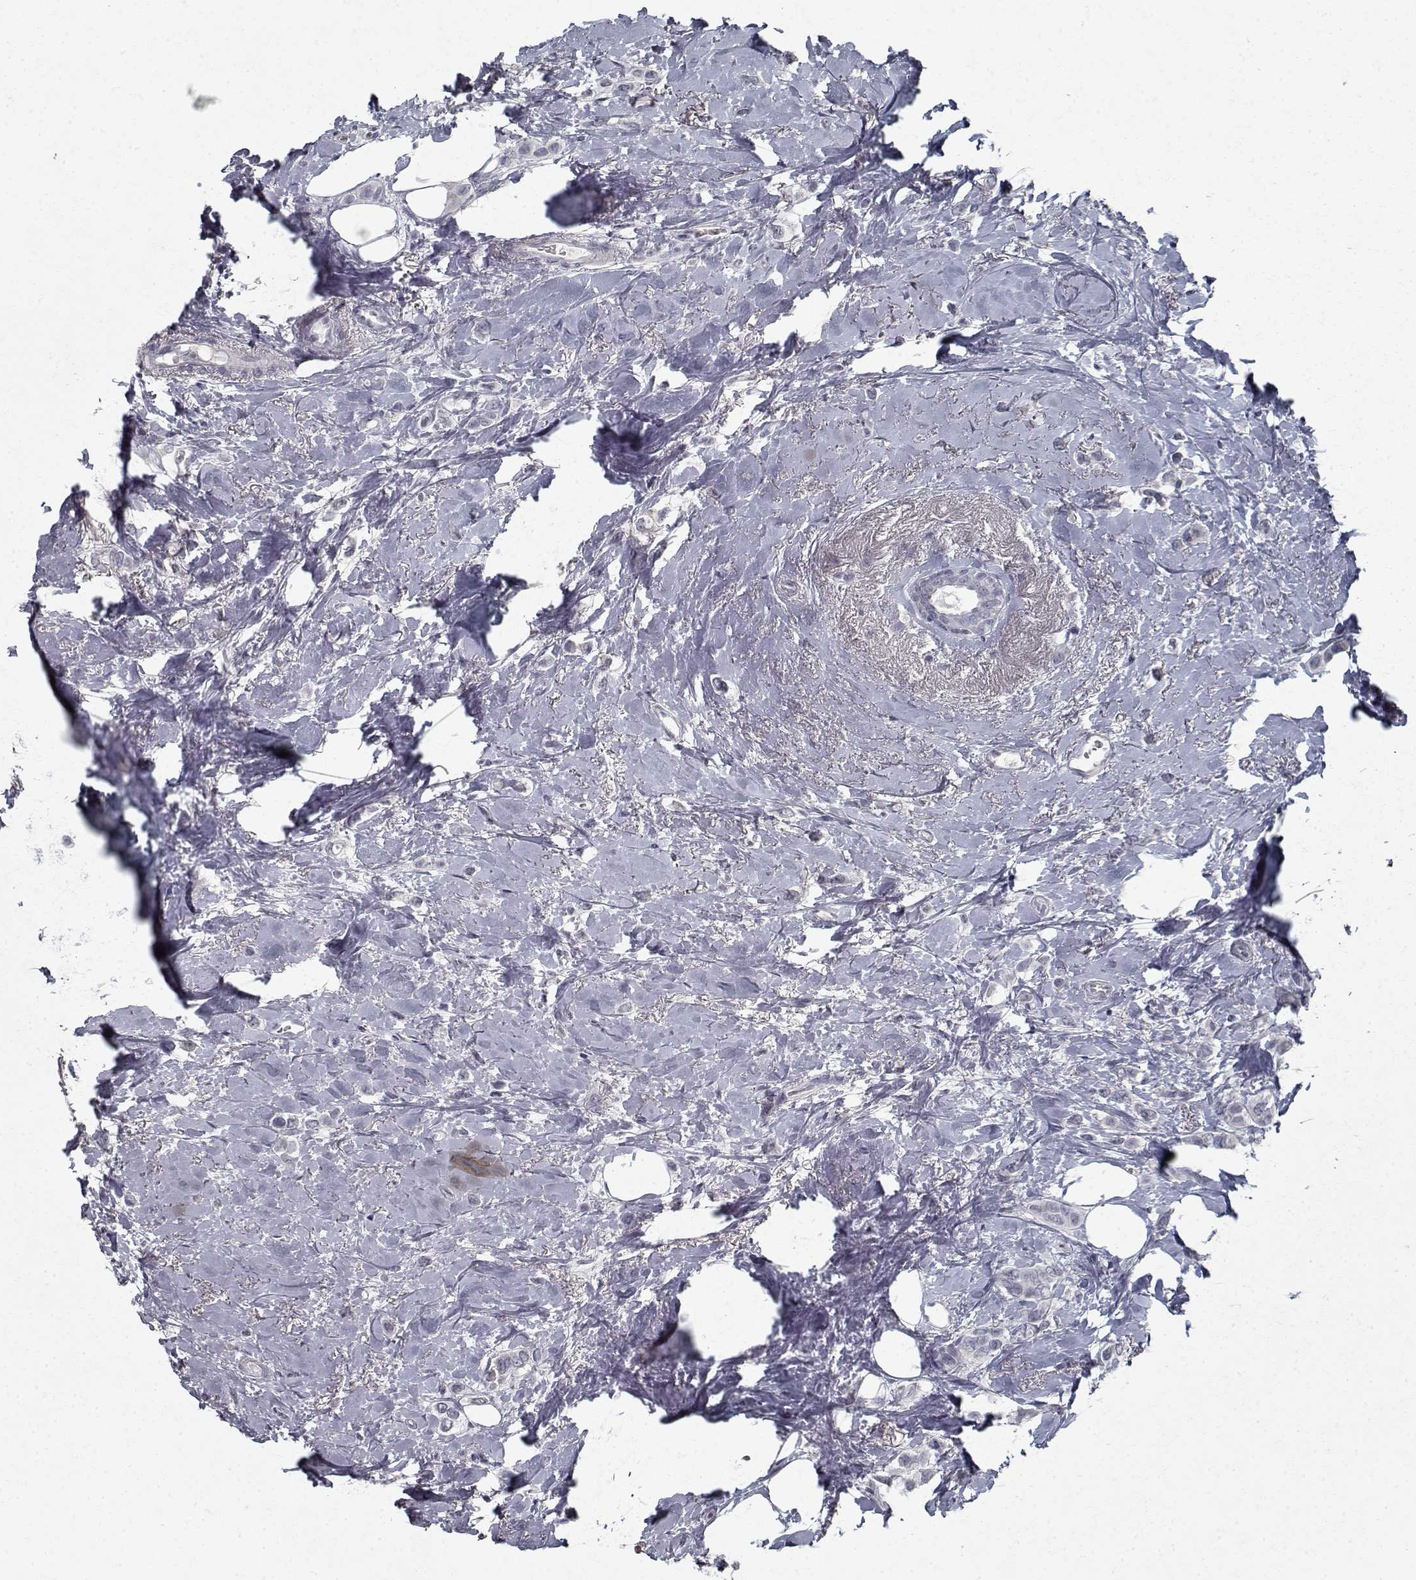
{"staining": {"intensity": "negative", "quantity": "none", "location": "none"}, "tissue": "breast cancer", "cell_type": "Tumor cells", "image_type": "cancer", "snomed": [{"axis": "morphology", "description": "Lobular carcinoma"}, {"axis": "topography", "description": "Breast"}], "caption": "The micrograph shows no staining of tumor cells in breast cancer. (Immunohistochemistry, brightfield microscopy, high magnification).", "gene": "GAD2", "patient": {"sex": "female", "age": 66}}